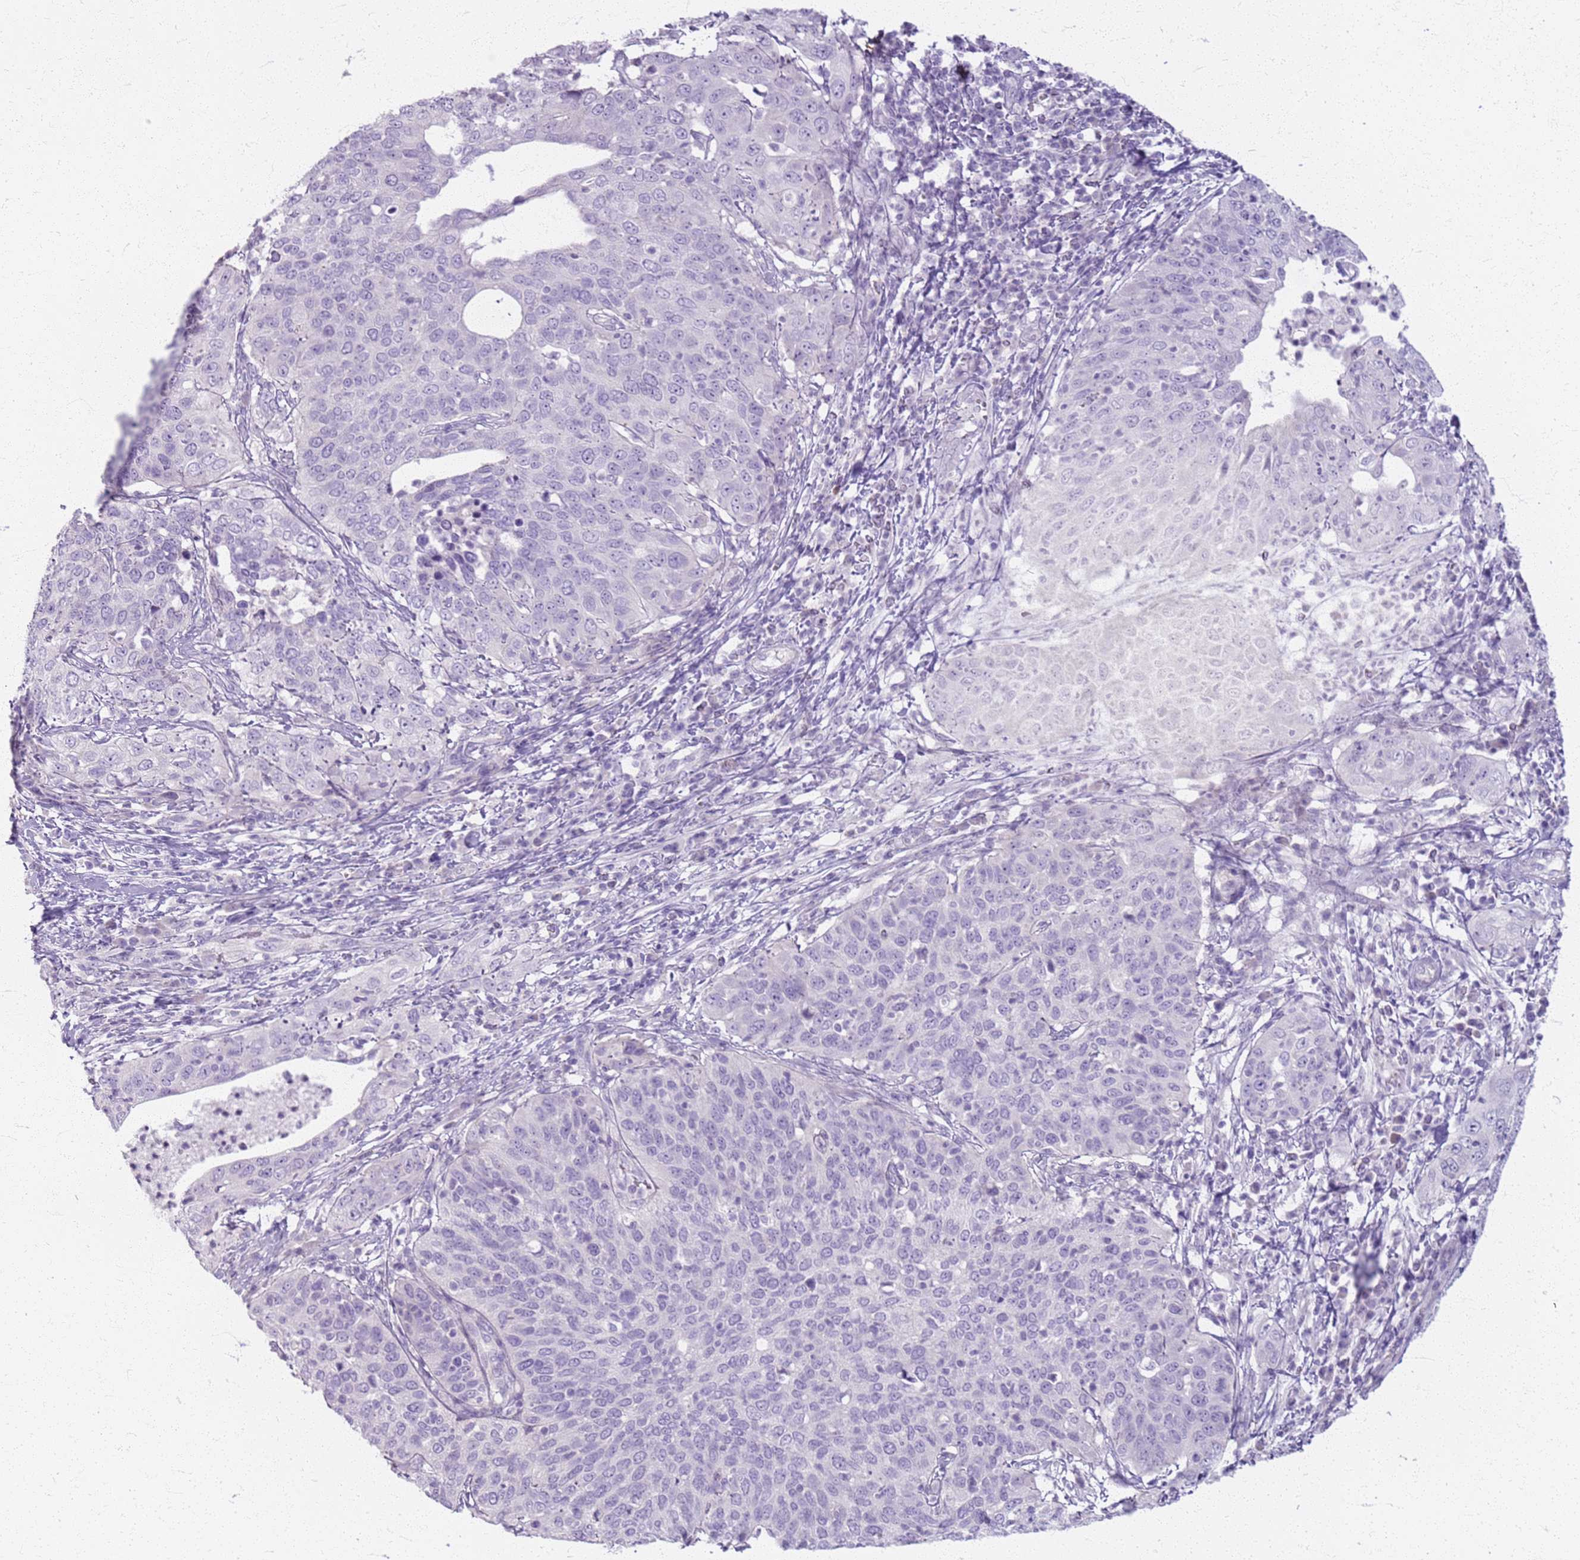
{"staining": {"intensity": "negative", "quantity": "none", "location": "none"}, "tissue": "cervical cancer", "cell_type": "Tumor cells", "image_type": "cancer", "snomed": [{"axis": "morphology", "description": "Squamous cell carcinoma, NOS"}, {"axis": "topography", "description": "Cervix"}], "caption": "This is an immunohistochemistry image of human cervical cancer (squamous cell carcinoma). There is no expression in tumor cells.", "gene": "CSRP3", "patient": {"sex": "female", "age": 36}}